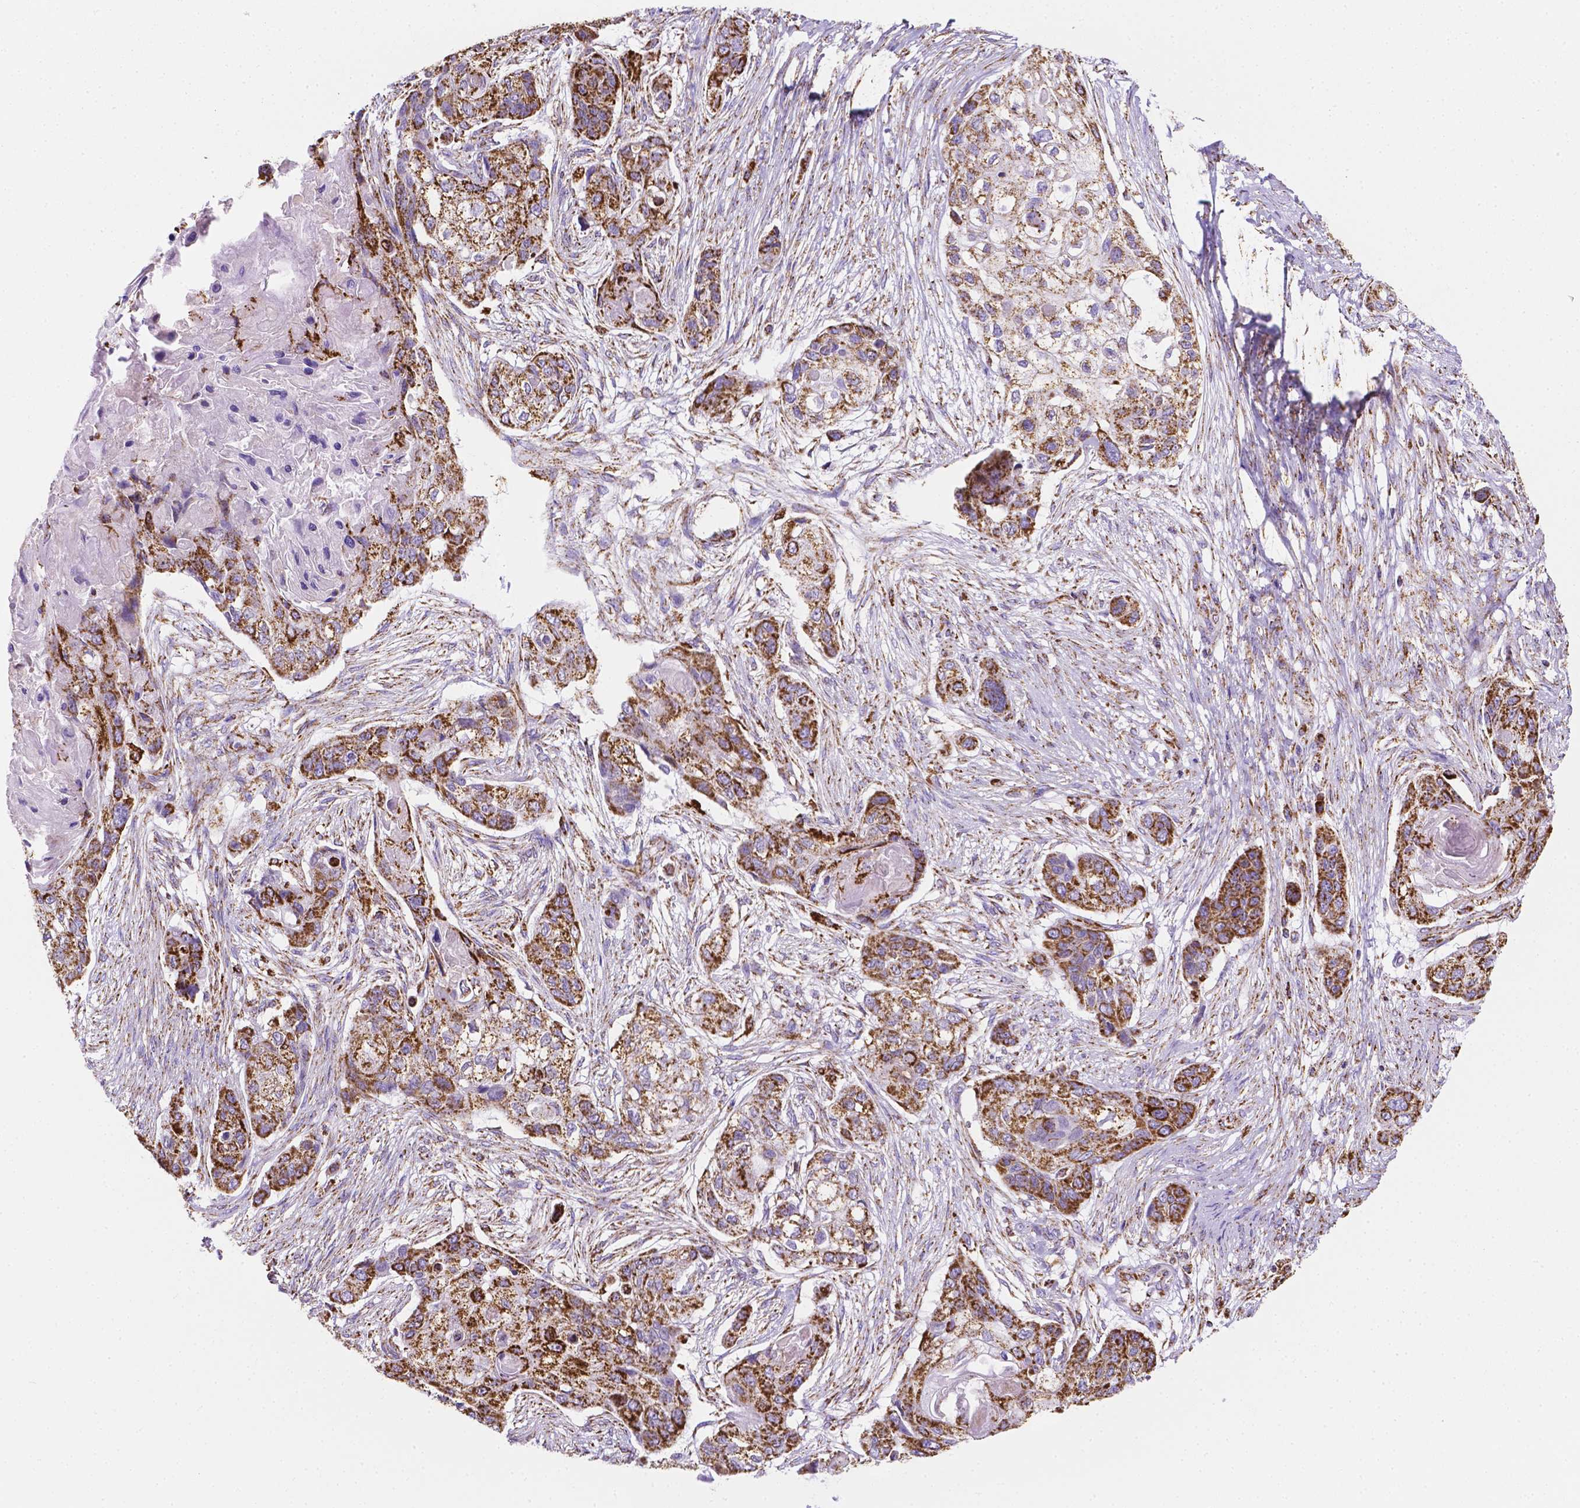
{"staining": {"intensity": "strong", "quantity": ">75%", "location": "cytoplasmic/membranous"}, "tissue": "lung cancer", "cell_type": "Tumor cells", "image_type": "cancer", "snomed": [{"axis": "morphology", "description": "Squamous cell carcinoma, NOS"}, {"axis": "topography", "description": "Lung"}], "caption": "This histopathology image exhibits immunohistochemistry staining of human squamous cell carcinoma (lung), with high strong cytoplasmic/membranous staining in about >75% of tumor cells.", "gene": "RMDN3", "patient": {"sex": "male", "age": 69}}